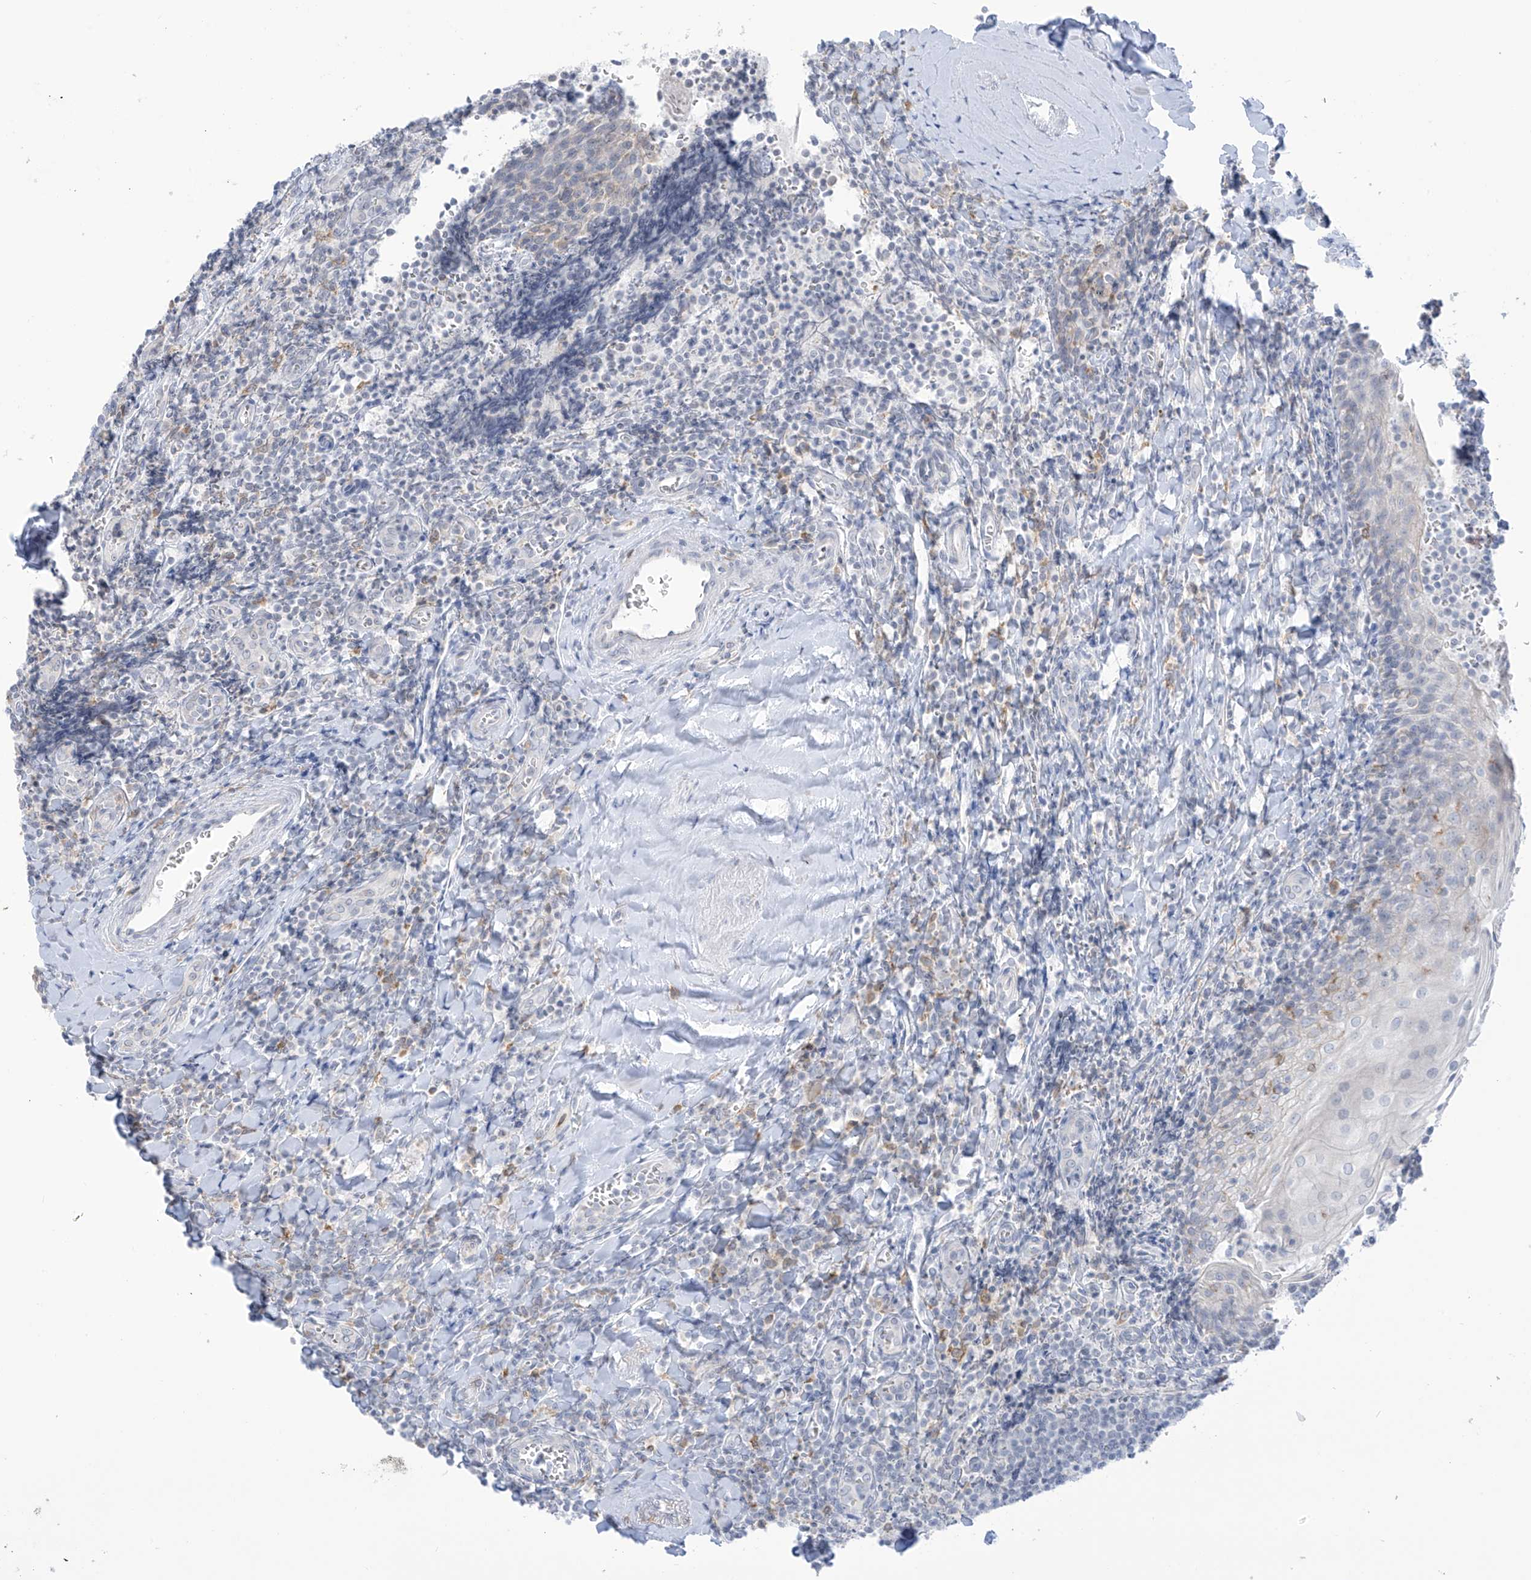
{"staining": {"intensity": "weak", "quantity": "<25%", "location": "cytoplasmic/membranous"}, "tissue": "tonsil", "cell_type": "Germinal center cells", "image_type": "normal", "snomed": [{"axis": "morphology", "description": "Normal tissue, NOS"}, {"axis": "topography", "description": "Tonsil"}], "caption": "Tonsil stained for a protein using immunohistochemistry (IHC) shows no staining germinal center cells.", "gene": "TBXAS1", "patient": {"sex": "male", "age": 27}}